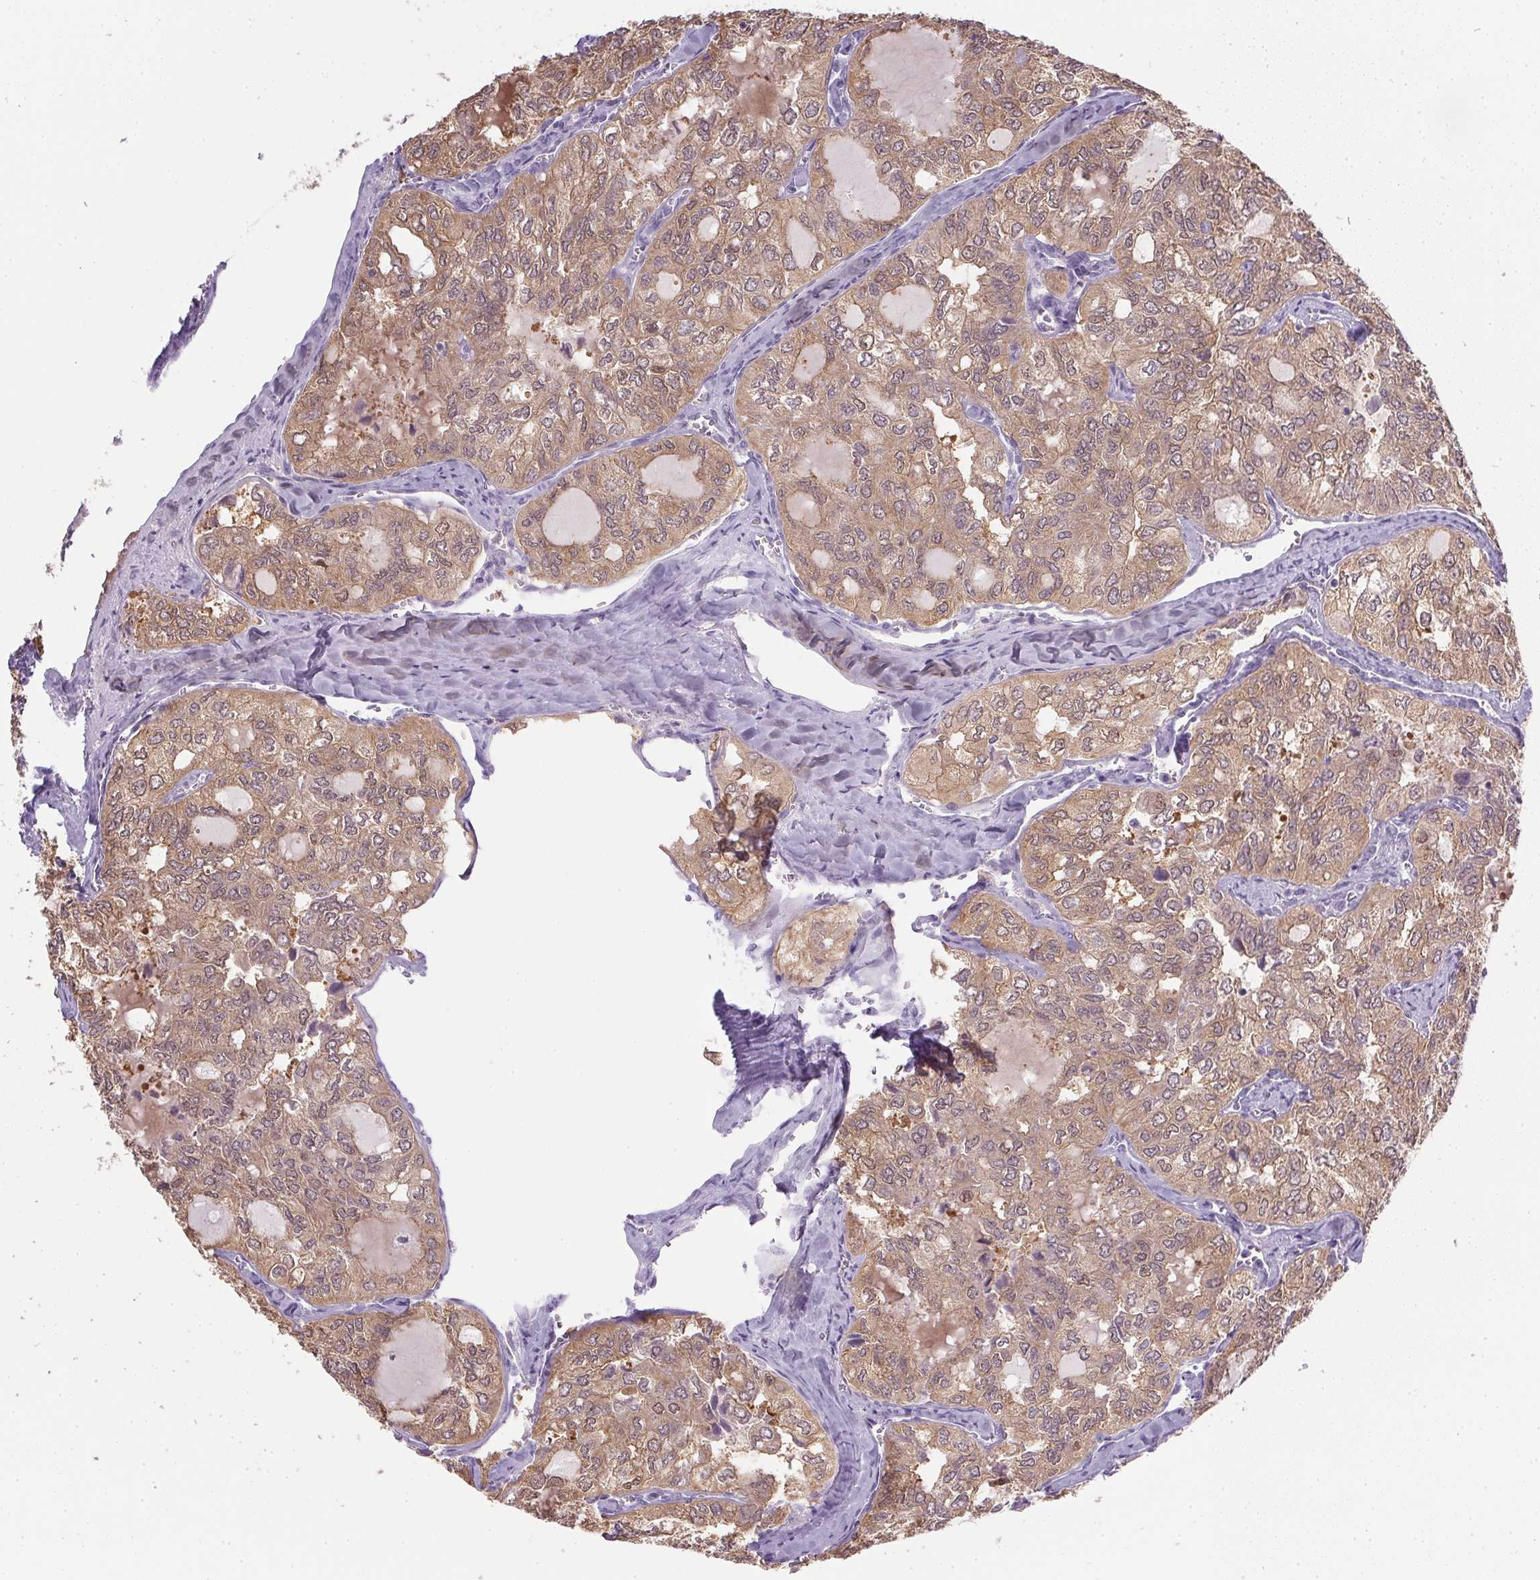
{"staining": {"intensity": "moderate", "quantity": ">75%", "location": "cytoplasmic/membranous"}, "tissue": "thyroid cancer", "cell_type": "Tumor cells", "image_type": "cancer", "snomed": [{"axis": "morphology", "description": "Follicular adenoma carcinoma, NOS"}, {"axis": "topography", "description": "Thyroid gland"}], "caption": "This photomicrograph demonstrates immunohistochemistry (IHC) staining of follicular adenoma carcinoma (thyroid), with medium moderate cytoplasmic/membranous positivity in approximately >75% of tumor cells.", "gene": "DNAJC5G", "patient": {"sex": "male", "age": 75}}